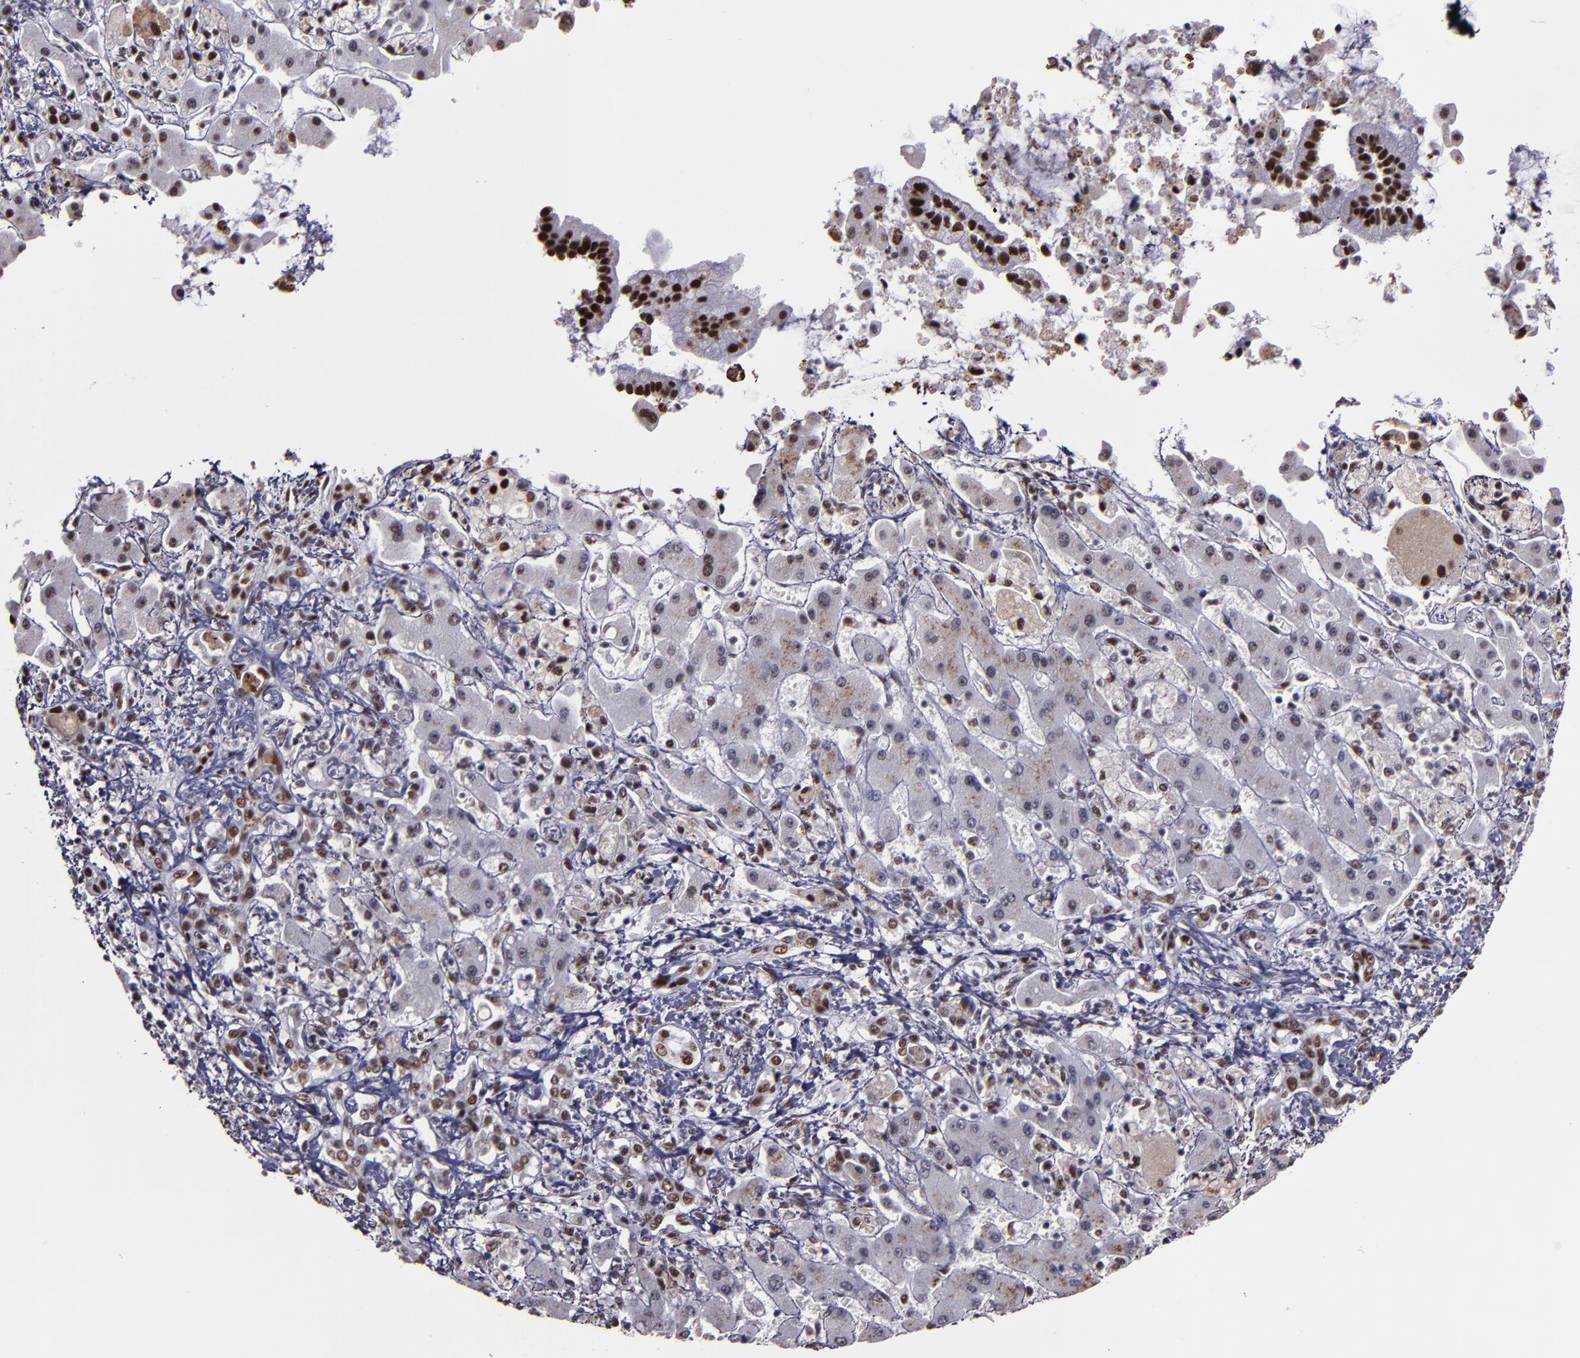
{"staining": {"intensity": "moderate", "quantity": "<25%", "location": "nuclear"}, "tissue": "liver cancer", "cell_type": "Tumor cells", "image_type": "cancer", "snomed": [{"axis": "morphology", "description": "Cholangiocarcinoma"}, {"axis": "topography", "description": "Liver"}], "caption": "Immunohistochemistry image of human liver cholangiocarcinoma stained for a protein (brown), which demonstrates low levels of moderate nuclear positivity in about <25% of tumor cells.", "gene": "PPP4R3A", "patient": {"sex": "male", "age": 50}}